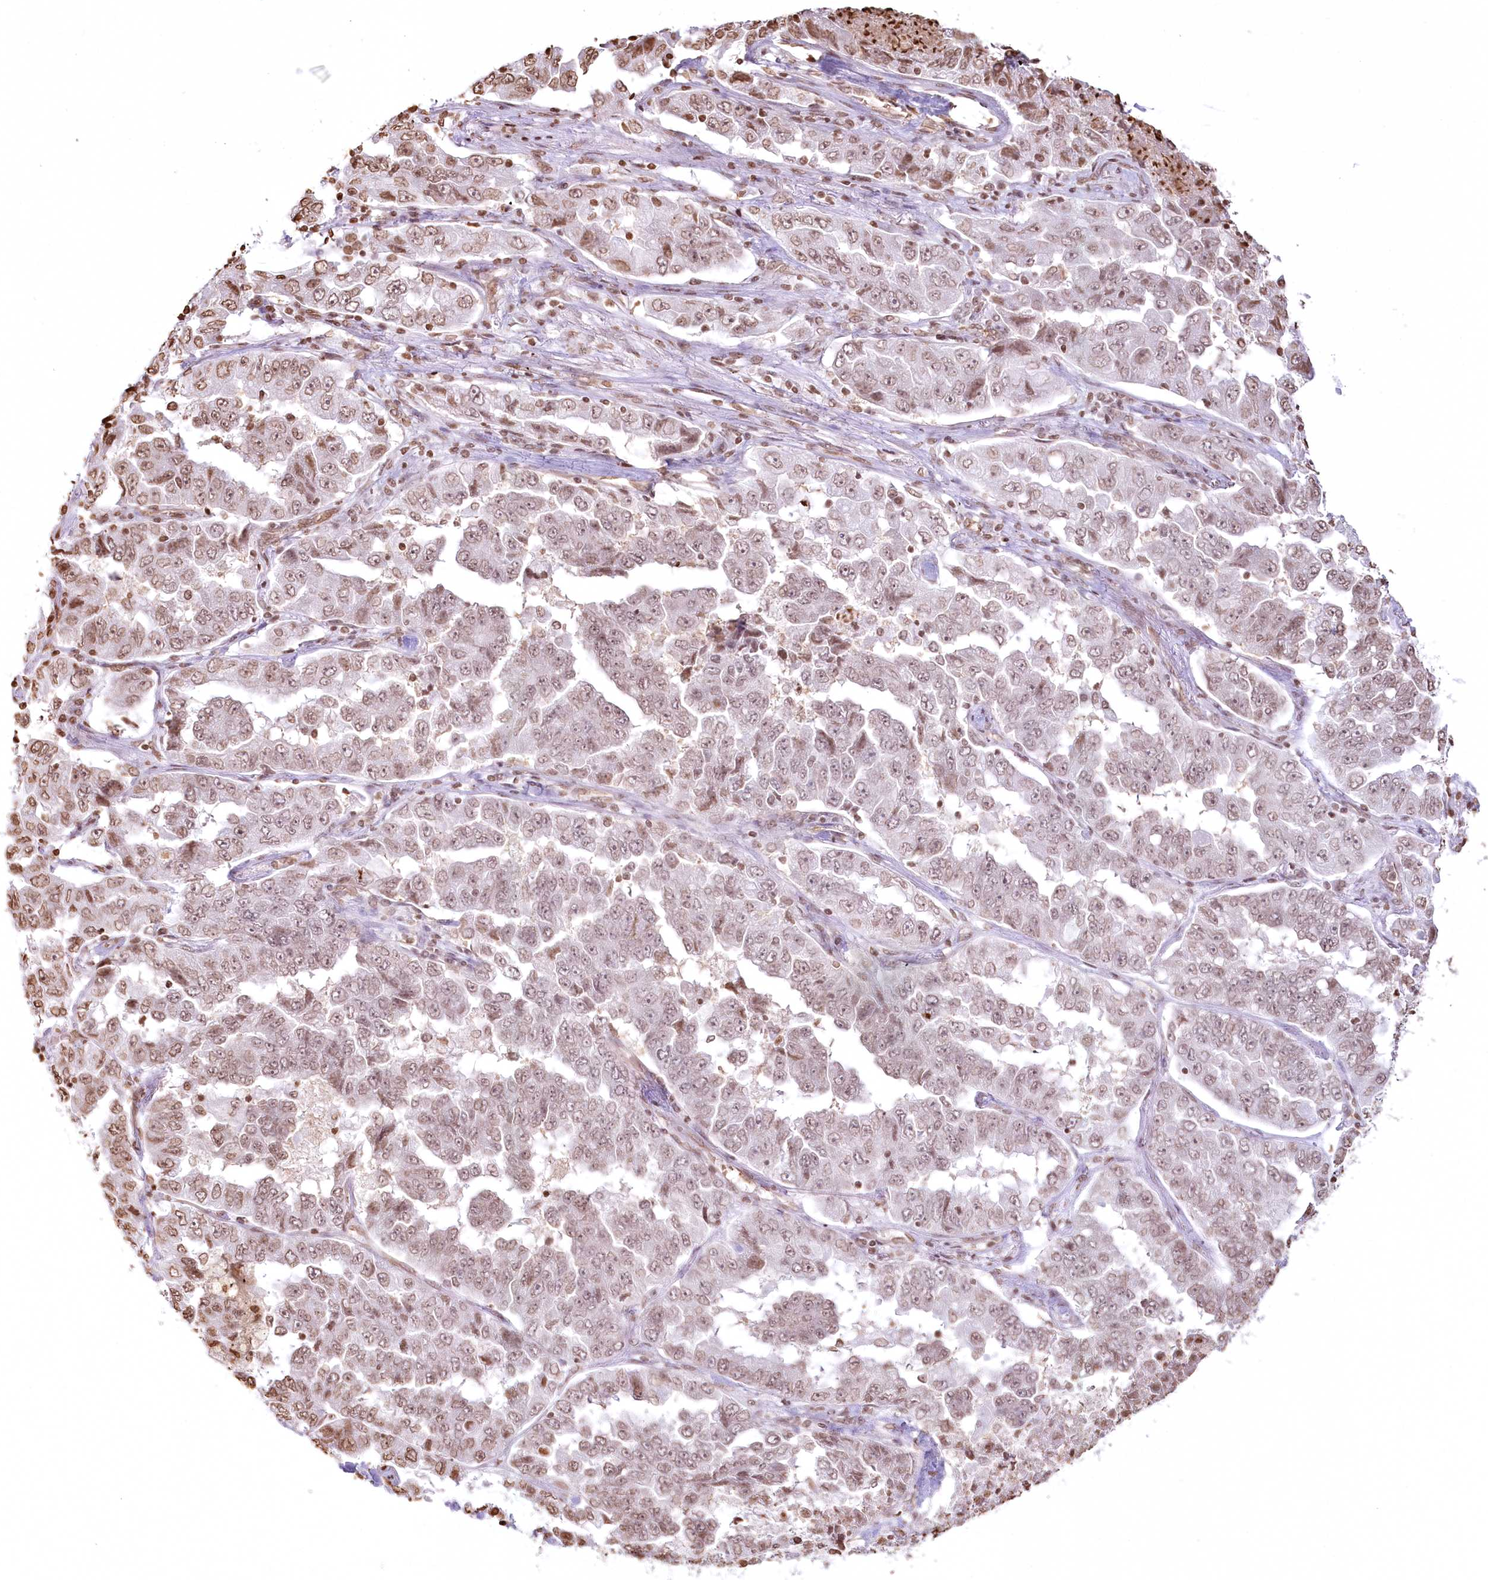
{"staining": {"intensity": "moderate", "quantity": ">75%", "location": "nuclear"}, "tissue": "lung cancer", "cell_type": "Tumor cells", "image_type": "cancer", "snomed": [{"axis": "morphology", "description": "Adenocarcinoma, NOS"}, {"axis": "topography", "description": "Lung"}], "caption": "Brown immunohistochemical staining in human lung cancer (adenocarcinoma) exhibits moderate nuclear positivity in approximately >75% of tumor cells. (DAB (3,3'-diaminobenzidine) = brown stain, brightfield microscopy at high magnification).", "gene": "FAM13A", "patient": {"sex": "female", "age": 51}}